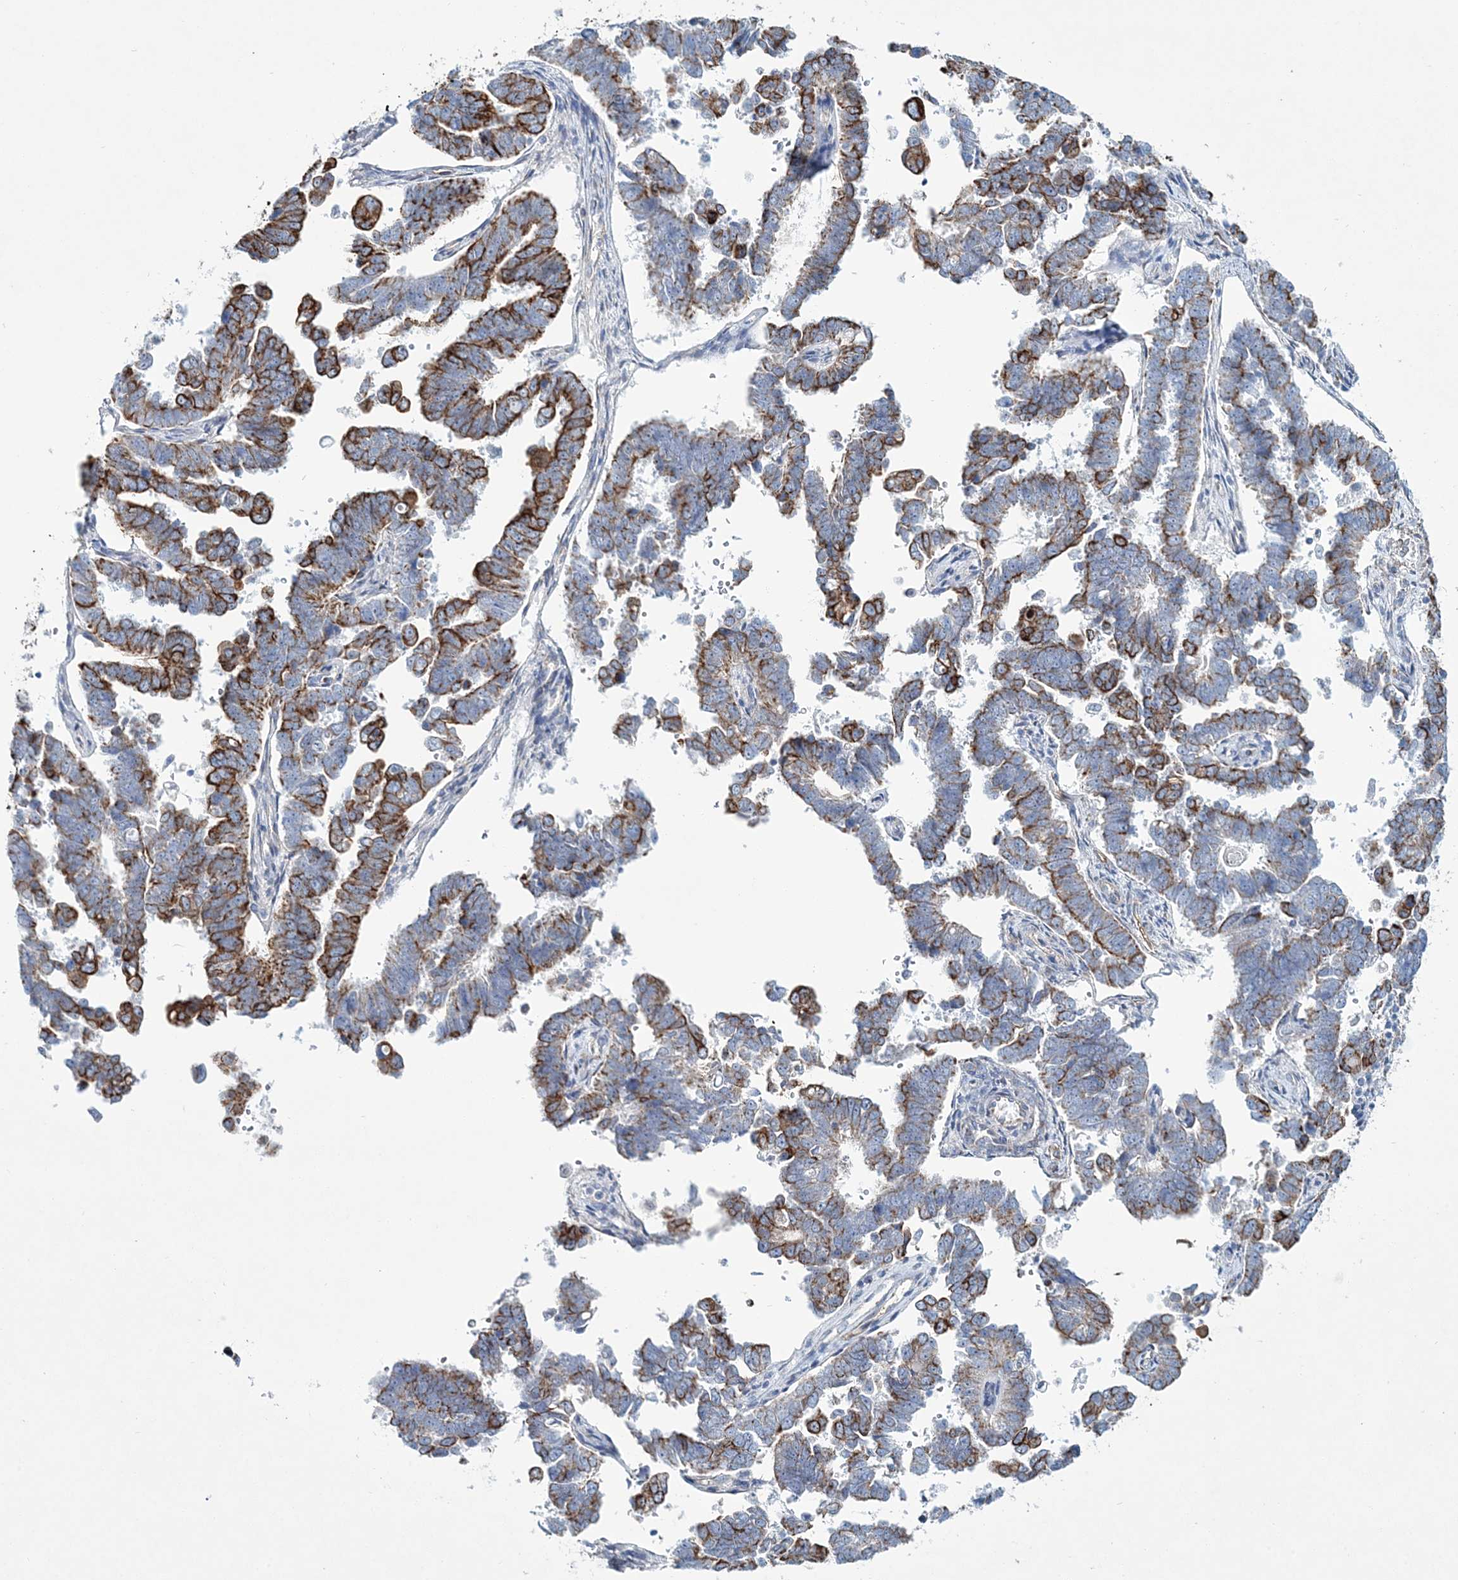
{"staining": {"intensity": "strong", "quantity": "25%-75%", "location": "cytoplasmic/membranous"}, "tissue": "endometrial cancer", "cell_type": "Tumor cells", "image_type": "cancer", "snomed": [{"axis": "morphology", "description": "Adenocarcinoma, NOS"}, {"axis": "topography", "description": "Endometrium"}], "caption": "Endometrial adenocarcinoma was stained to show a protein in brown. There is high levels of strong cytoplasmic/membranous expression in about 25%-75% of tumor cells.", "gene": "ADGRL1", "patient": {"sex": "female", "age": 75}}